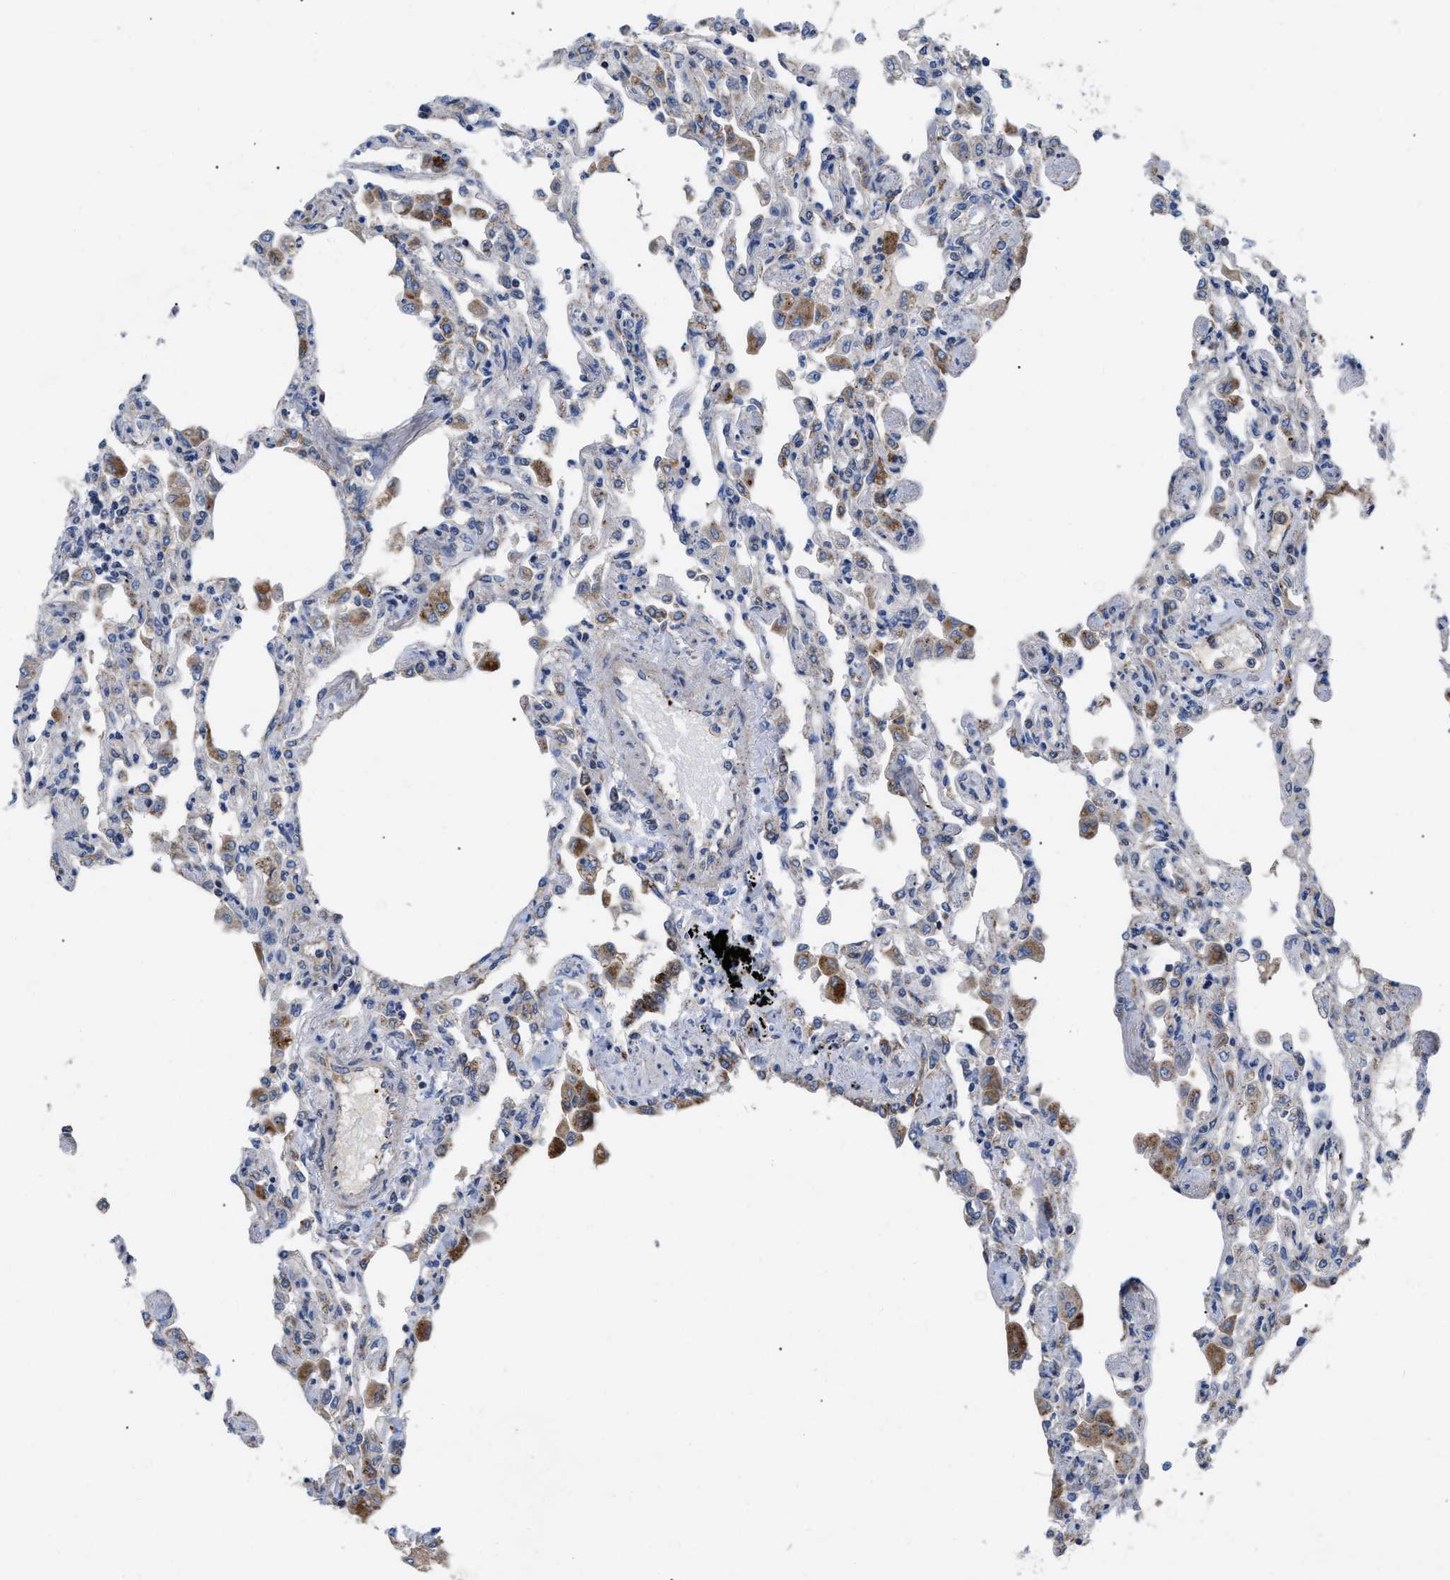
{"staining": {"intensity": "negative", "quantity": "none", "location": "none"}, "tissue": "lung", "cell_type": "Alveolar cells", "image_type": "normal", "snomed": [{"axis": "morphology", "description": "Normal tissue, NOS"}, {"axis": "topography", "description": "Bronchus"}, {"axis": "topography", "description": "Lung"}], "caption": "High power microscopy histopathology image of an immunohistochemistry micrograph of normal lung, revealing no significant positivity in alveolar cells.", "gene": "FAM171A2", "patient": {"sex": "female", "age": 49}}